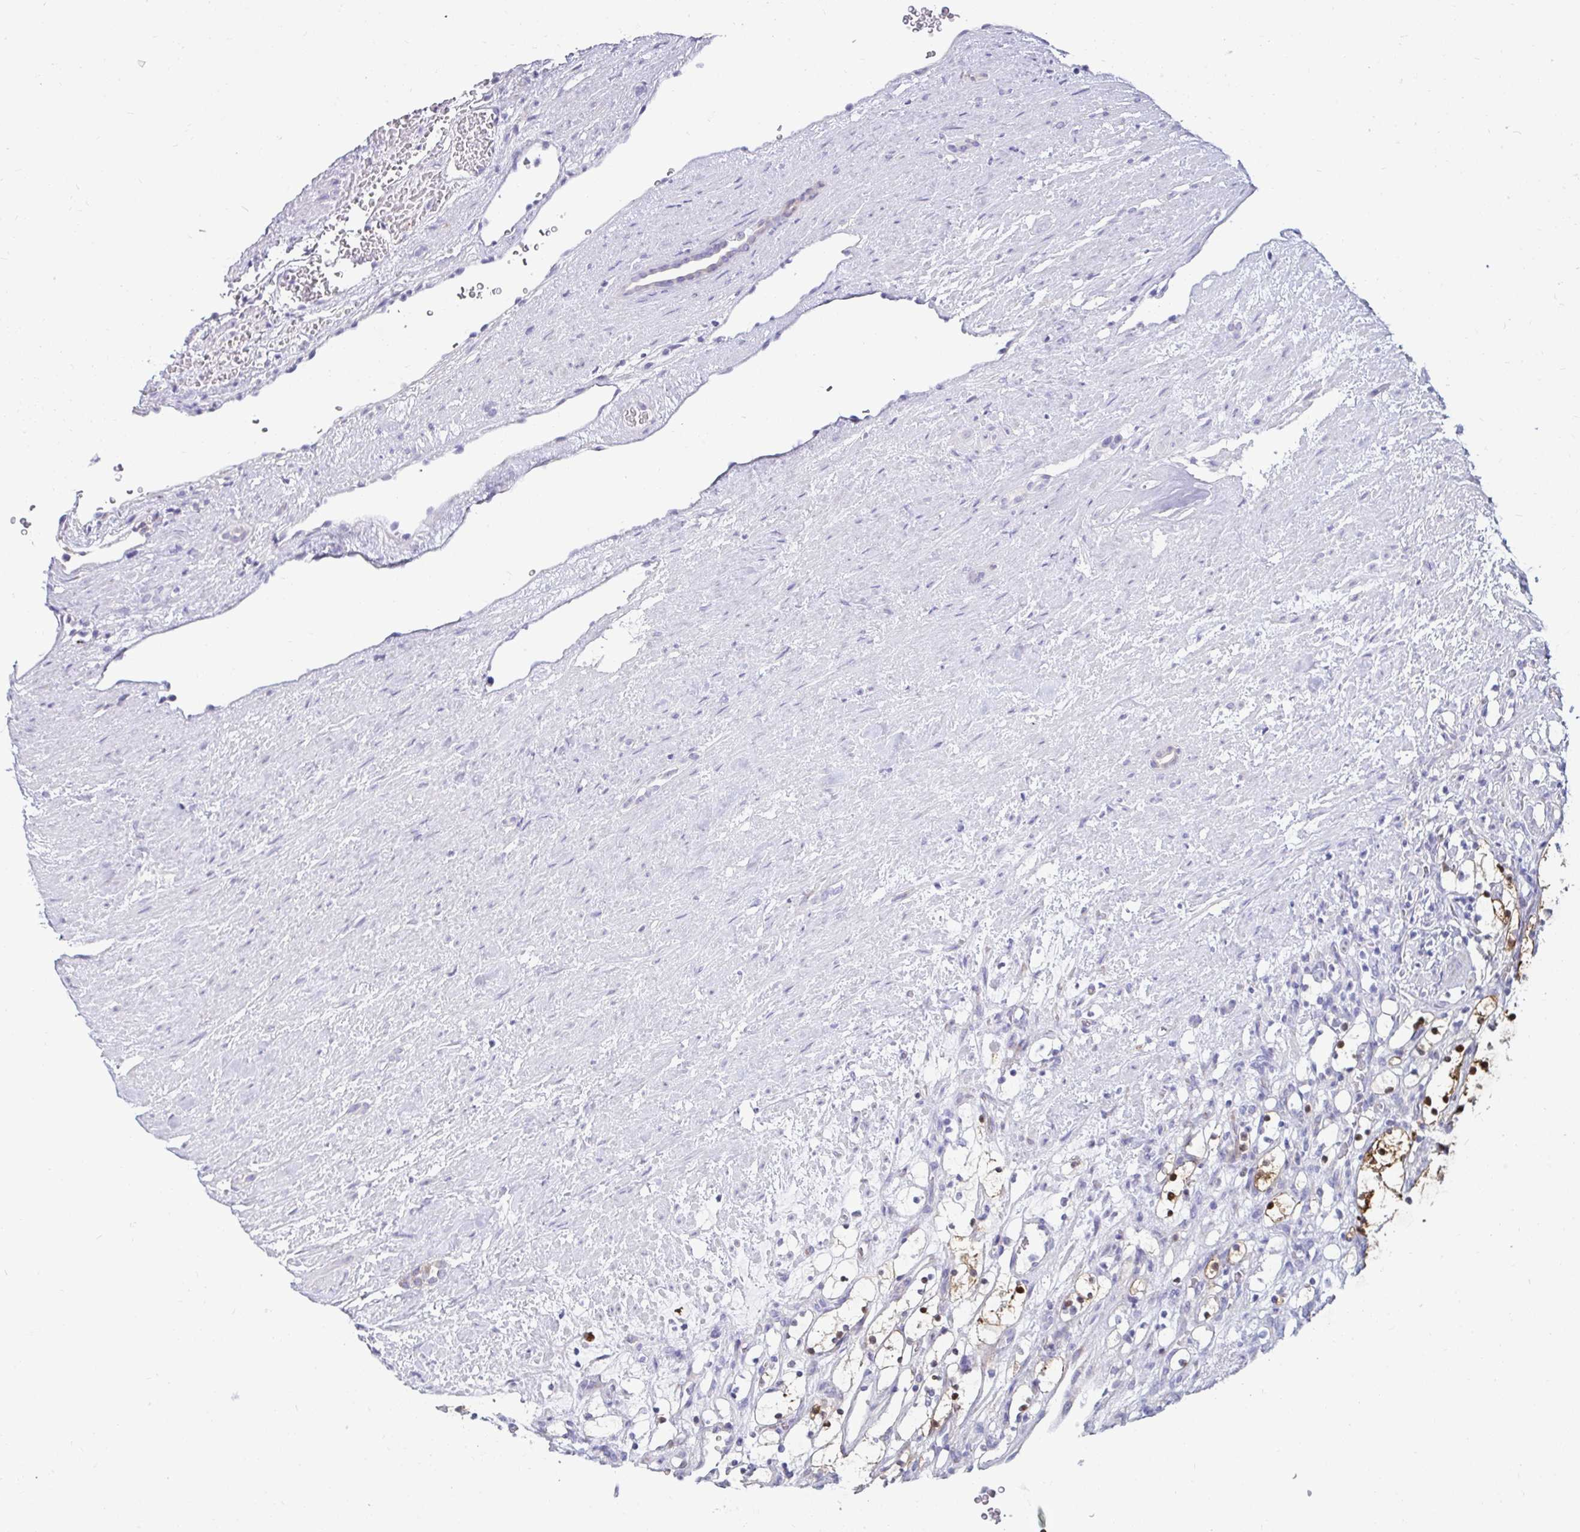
{"staining": {"intensity": "weak", "quantity": "25%-75%", "location": "cytoplasmic/membranous"}, "tissue": "renal cancer", "cell_type": "Tumor cells", "image_type": "cancer", "snomed": [{"axis": "morphology", "description": "Adenocarcinoma, NOS"}, {"axis": "topography", "description": "Kidney"}], "caption": "The image shows a brown stain indicating the presence of a protein in the cytoplasmic/membranous of tumor cells in renal cancer.", "gene": "TFPI2", "patient": {"sex": "female", "age": 69}}